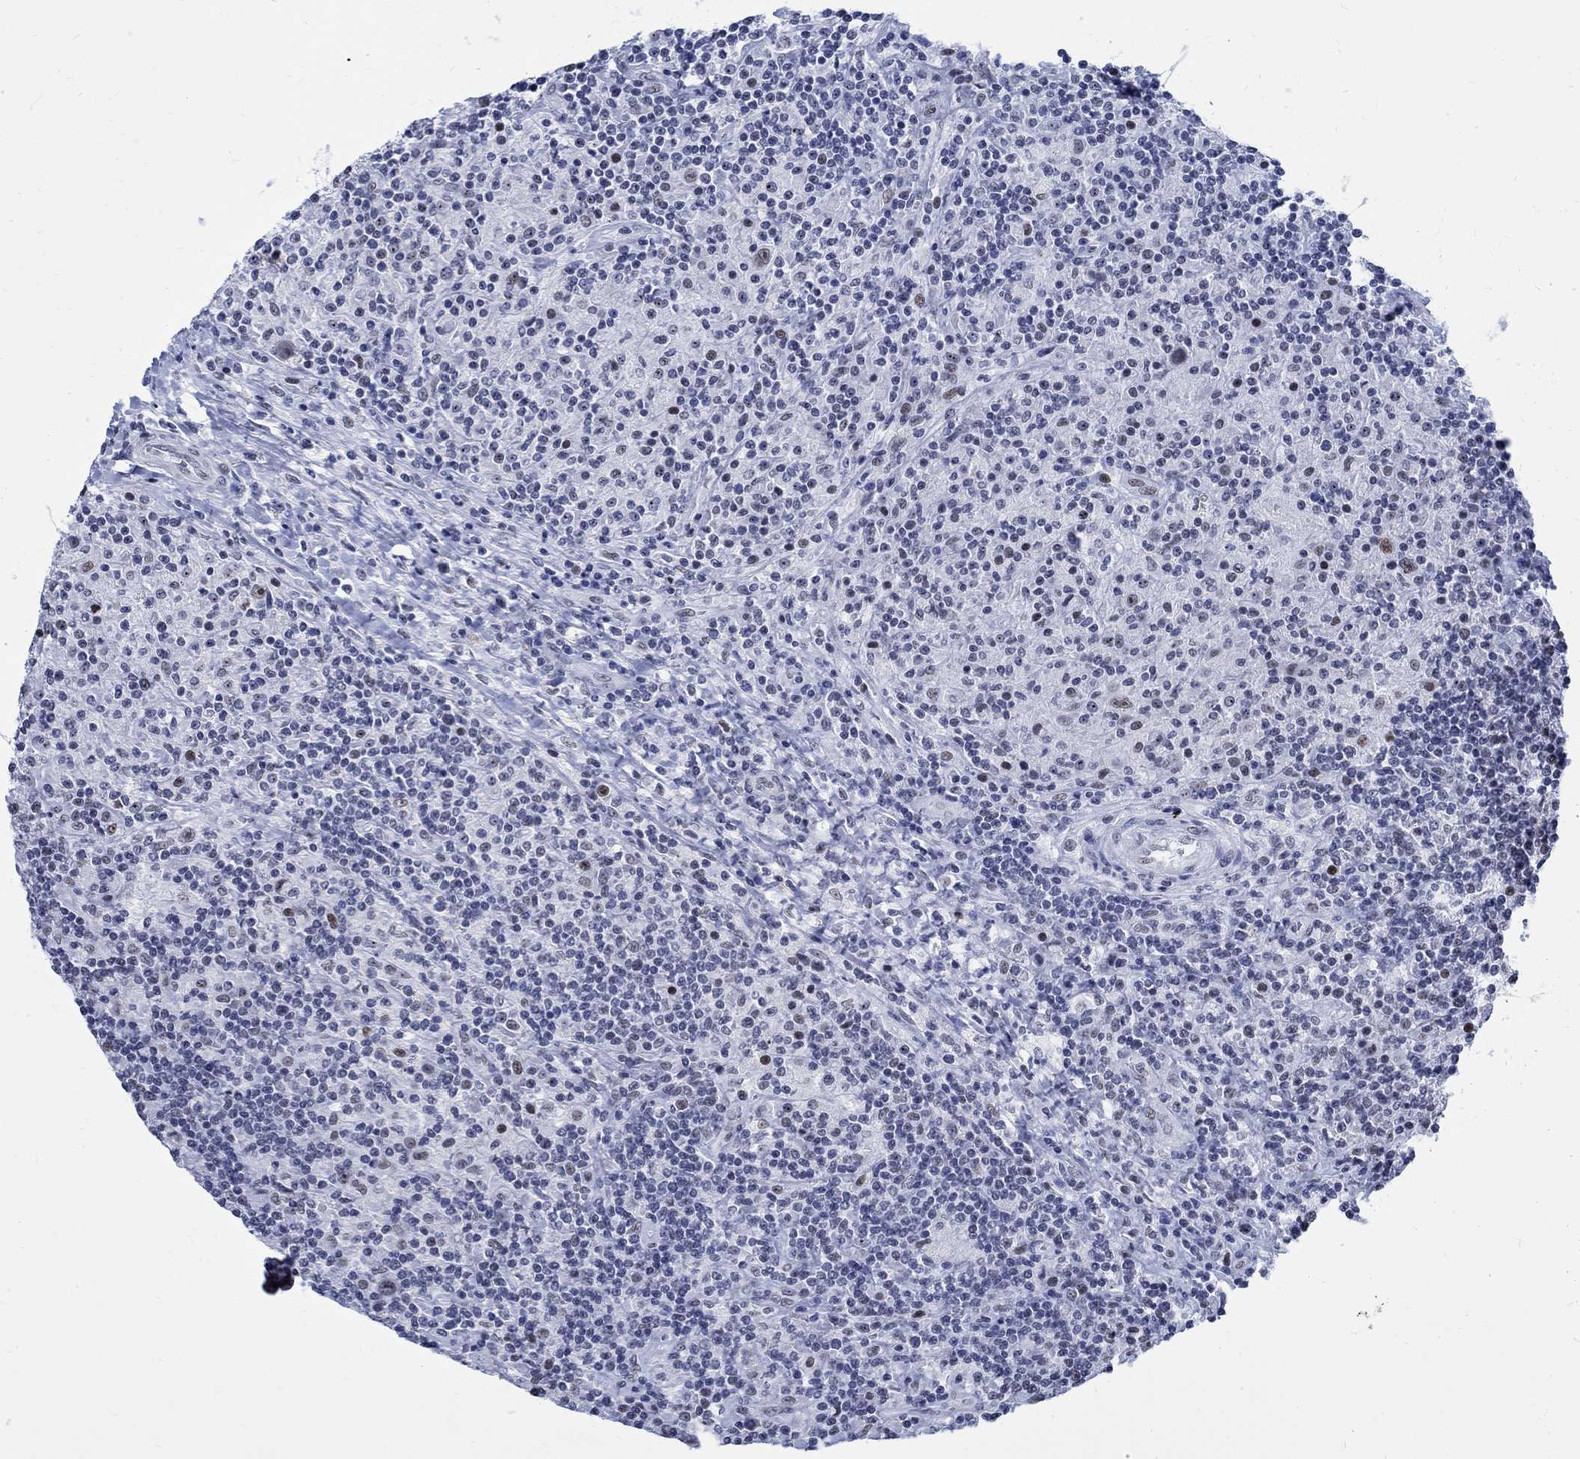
{"staining": {"intensity": "weak", "quantity": ">75%", "location": "nuclear"}, "tissue": "lymphoma", "cell_type": "Tumor cells", "image_type": "cancer", "snomed": [{"axis": "morphology", "description": "Hodgkin's disease, NOS"}, {"axis": "topography", "description": "Lymph node"}], "caption": "Weak nuclear expression is present in approximately >75% of tumor cells in lymphoma.", "gene": "DLK1", "patient": {"sex": "male", "age": 70}}